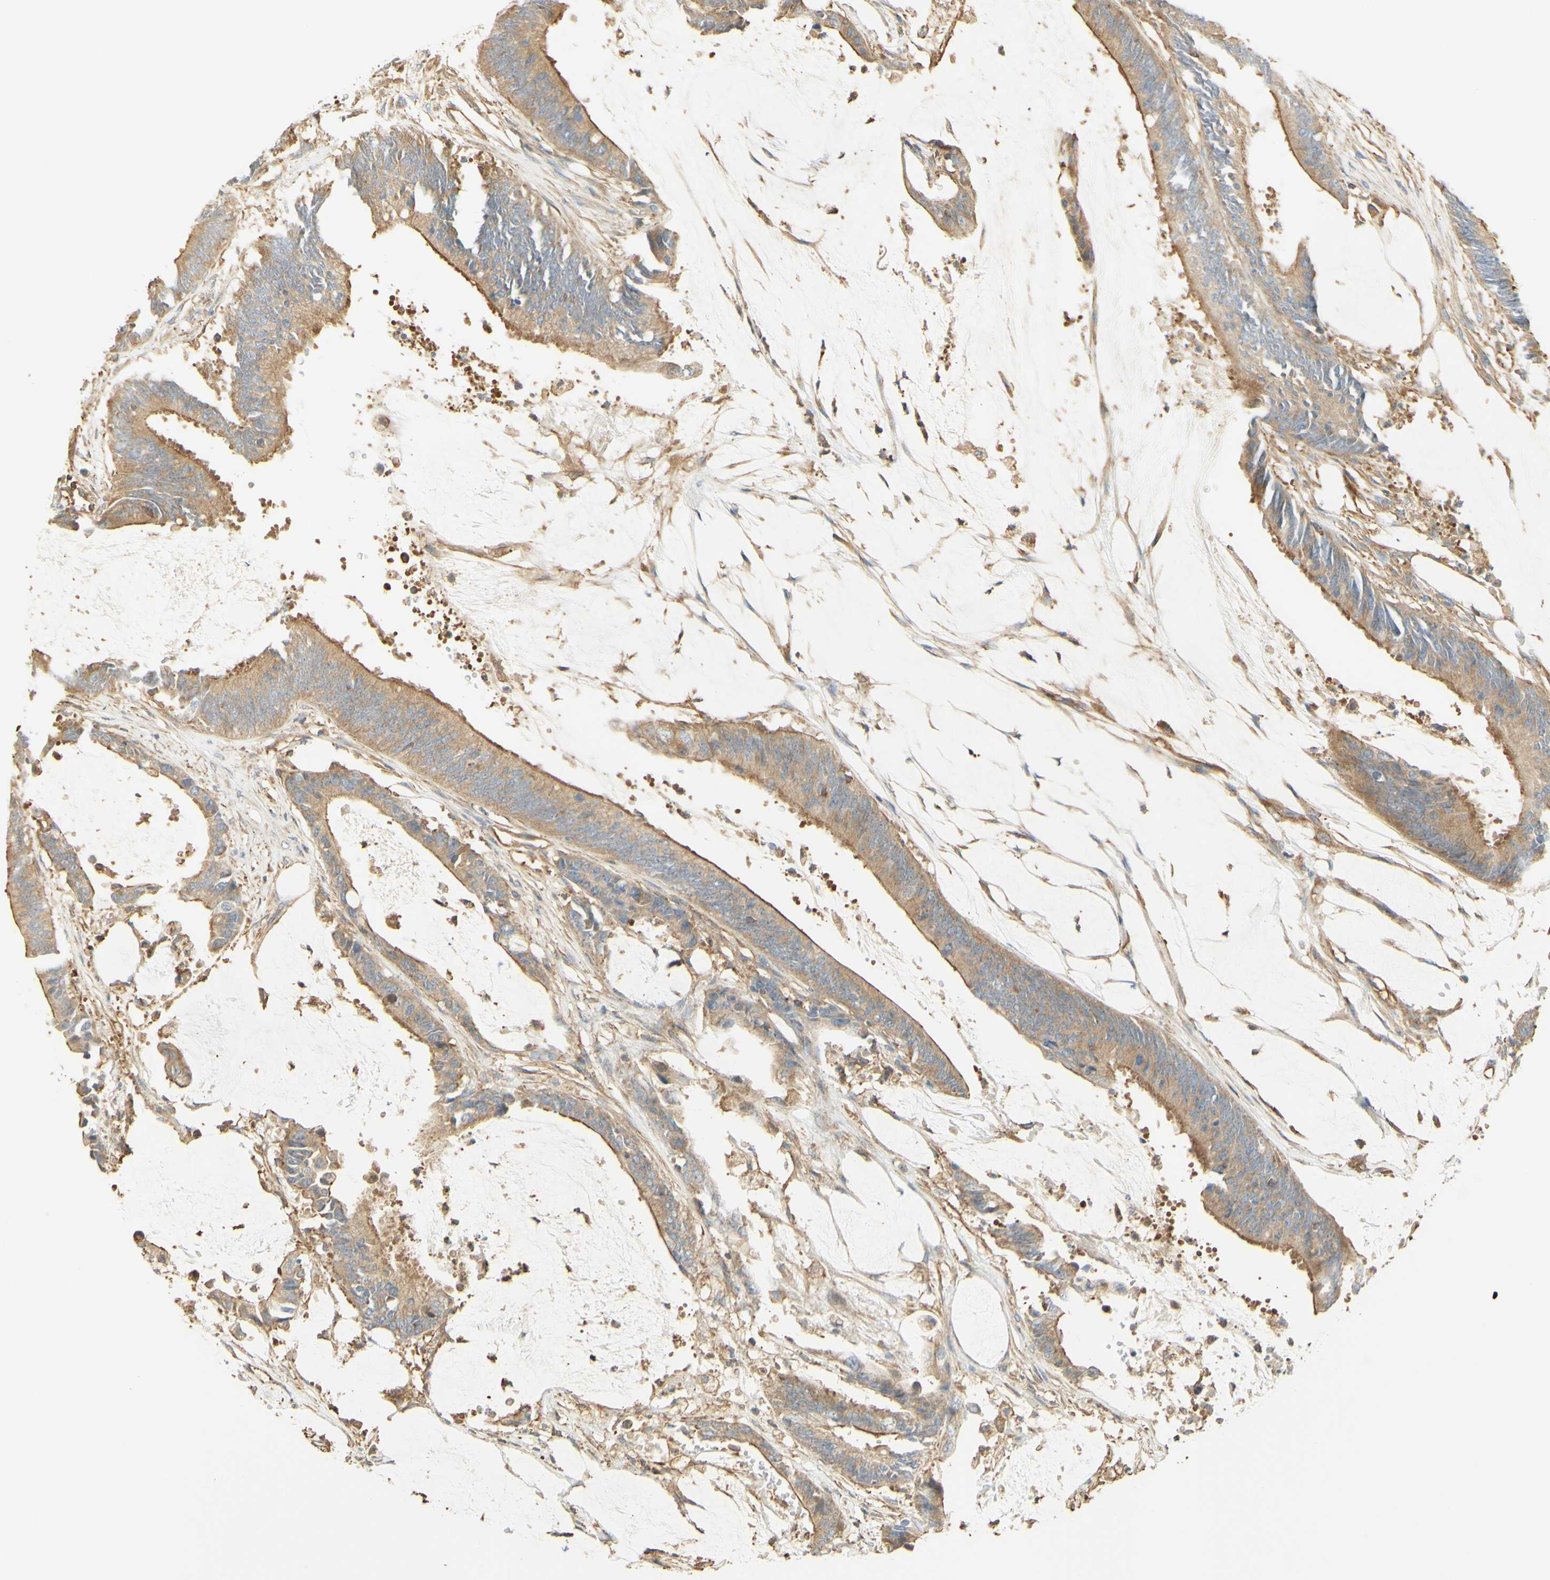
{"staining": {"intensity": "moderate", "quantity": ">75%", "location": "cytoplasmic/membranous"}, "tissue": "colorectal cancer", "cell_type": "Tumor cells", "image_type": "cancer", "snomed": [{"axis": "morphology", "description": "Adenocarcinoma, NOS"}, {"axis": "topography", "description": "Rectum"}], "caption": "This micrograph reveals IHC staining of human colorectal adenocarcinoma, with medium moderate cytoplasmic/membranous positivity in approximately >75% of tumor cells.", "gene": "IKBKG", "patient": {"sex": "female", "age": 66}}